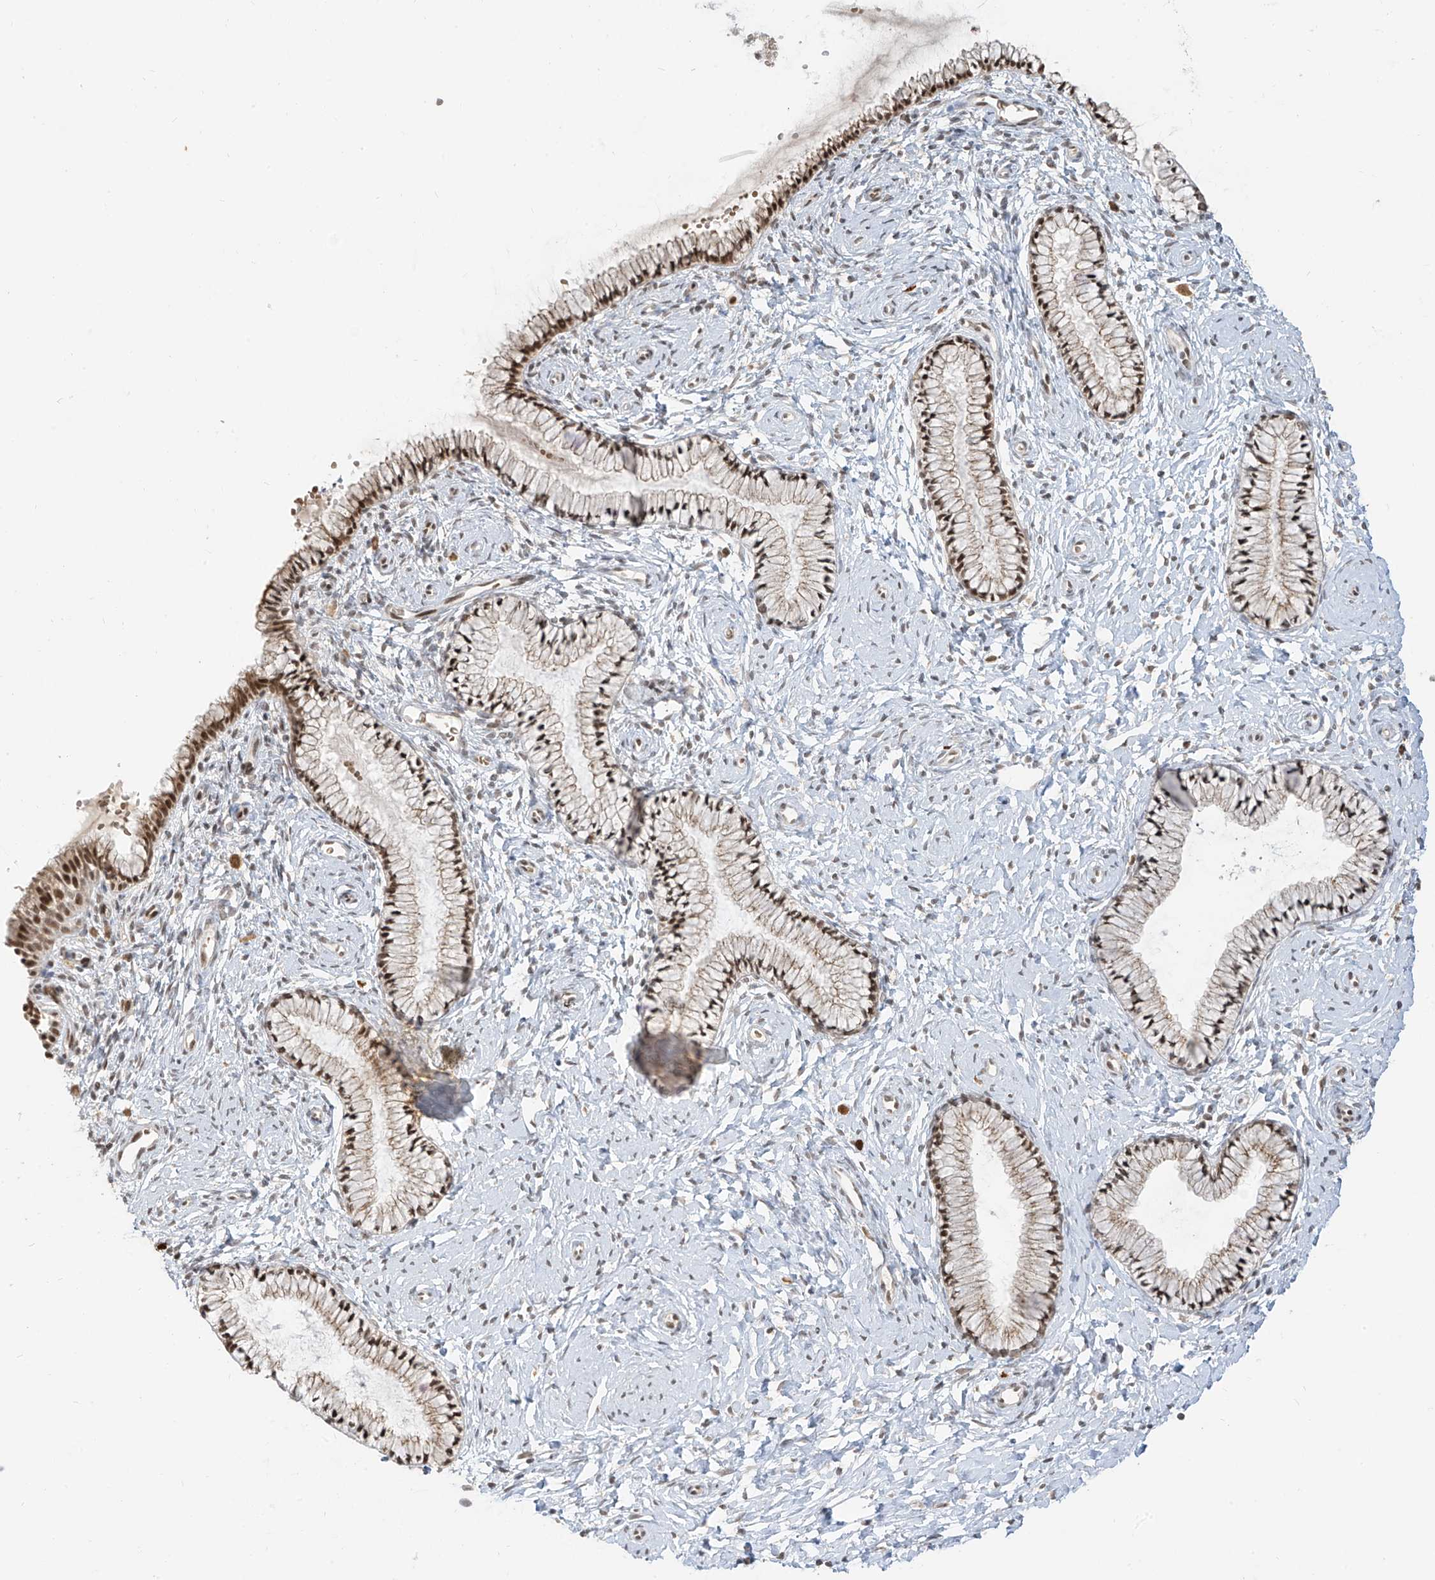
{"staining": {"intensity": "moderate", "quantity": ">75%", "location": "nuclear"}, "tissue": "cervix", "cell_type": "Glandular cells", "image_type": "normal", "snomed": [{"axis": "morphology", "description": "Normal tissue, NOS"}, {"axis": "topography", "description": "Cervix"}], "caption": "Protein positivity by immunohistochemistry (IHC) shows moderate nuclear staining in about >75% of glandular cells in benign cervix.", "gene": "ZMYM2", "patient": {"sex": "female", "age": 33}}